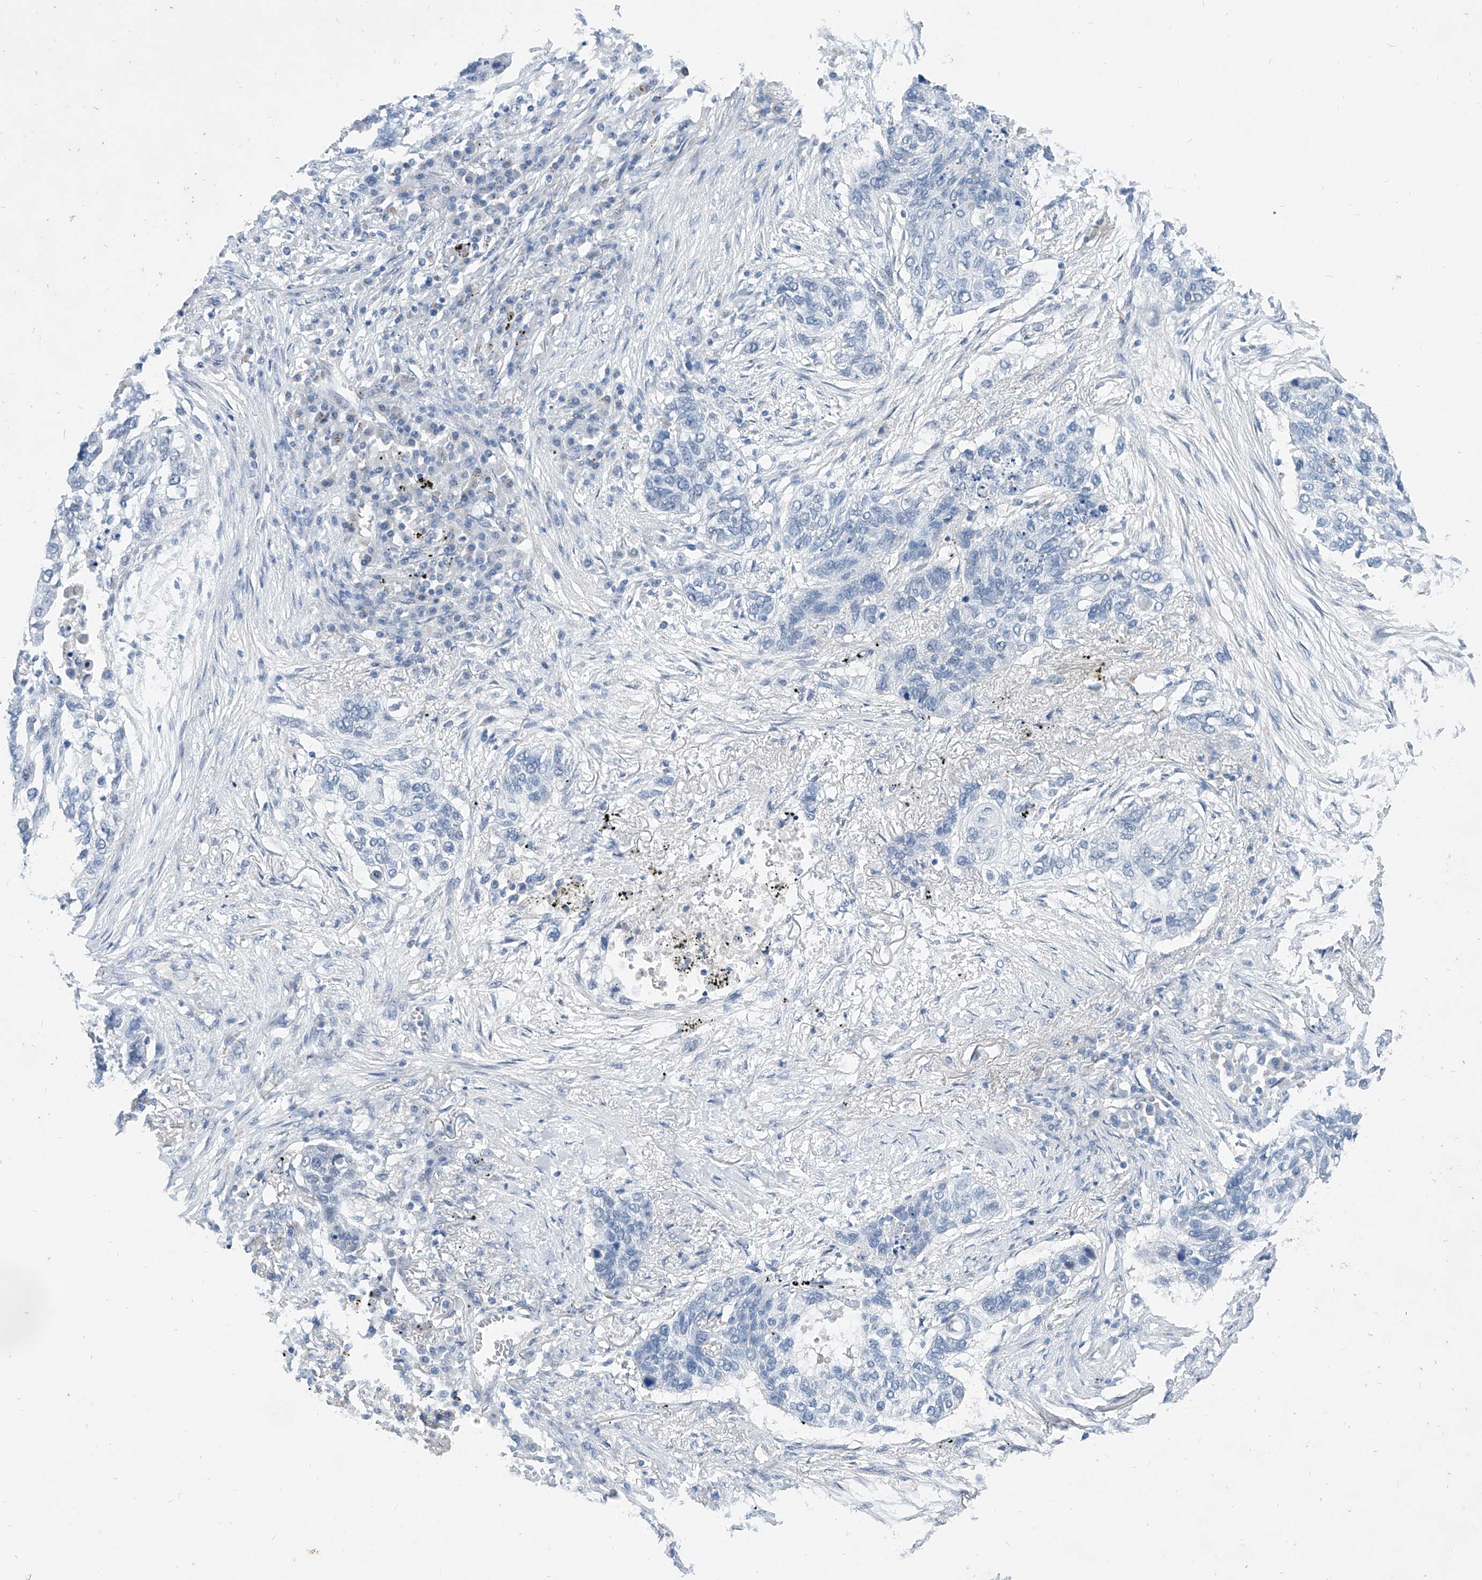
{"staining": {"intensity": "negative", "quantity": "none", "location": "none"}, "tissue": "lung cancer", "cell_type": "Tumor cells", "image_type": "cancer", "snomed": [{"axis": "morphology", "description": "Squamous cell carcinoma, NOS"}, {"axis": "topography", "description": "Lung"}], "caption": "Micrograph shows no significant protein expression in tumor cells of lung cancer. (Brightfield microscopy of DAB IHC at high magnification).", "gene": "BPTF", "patient": {"sex": "female", "age": 63}}